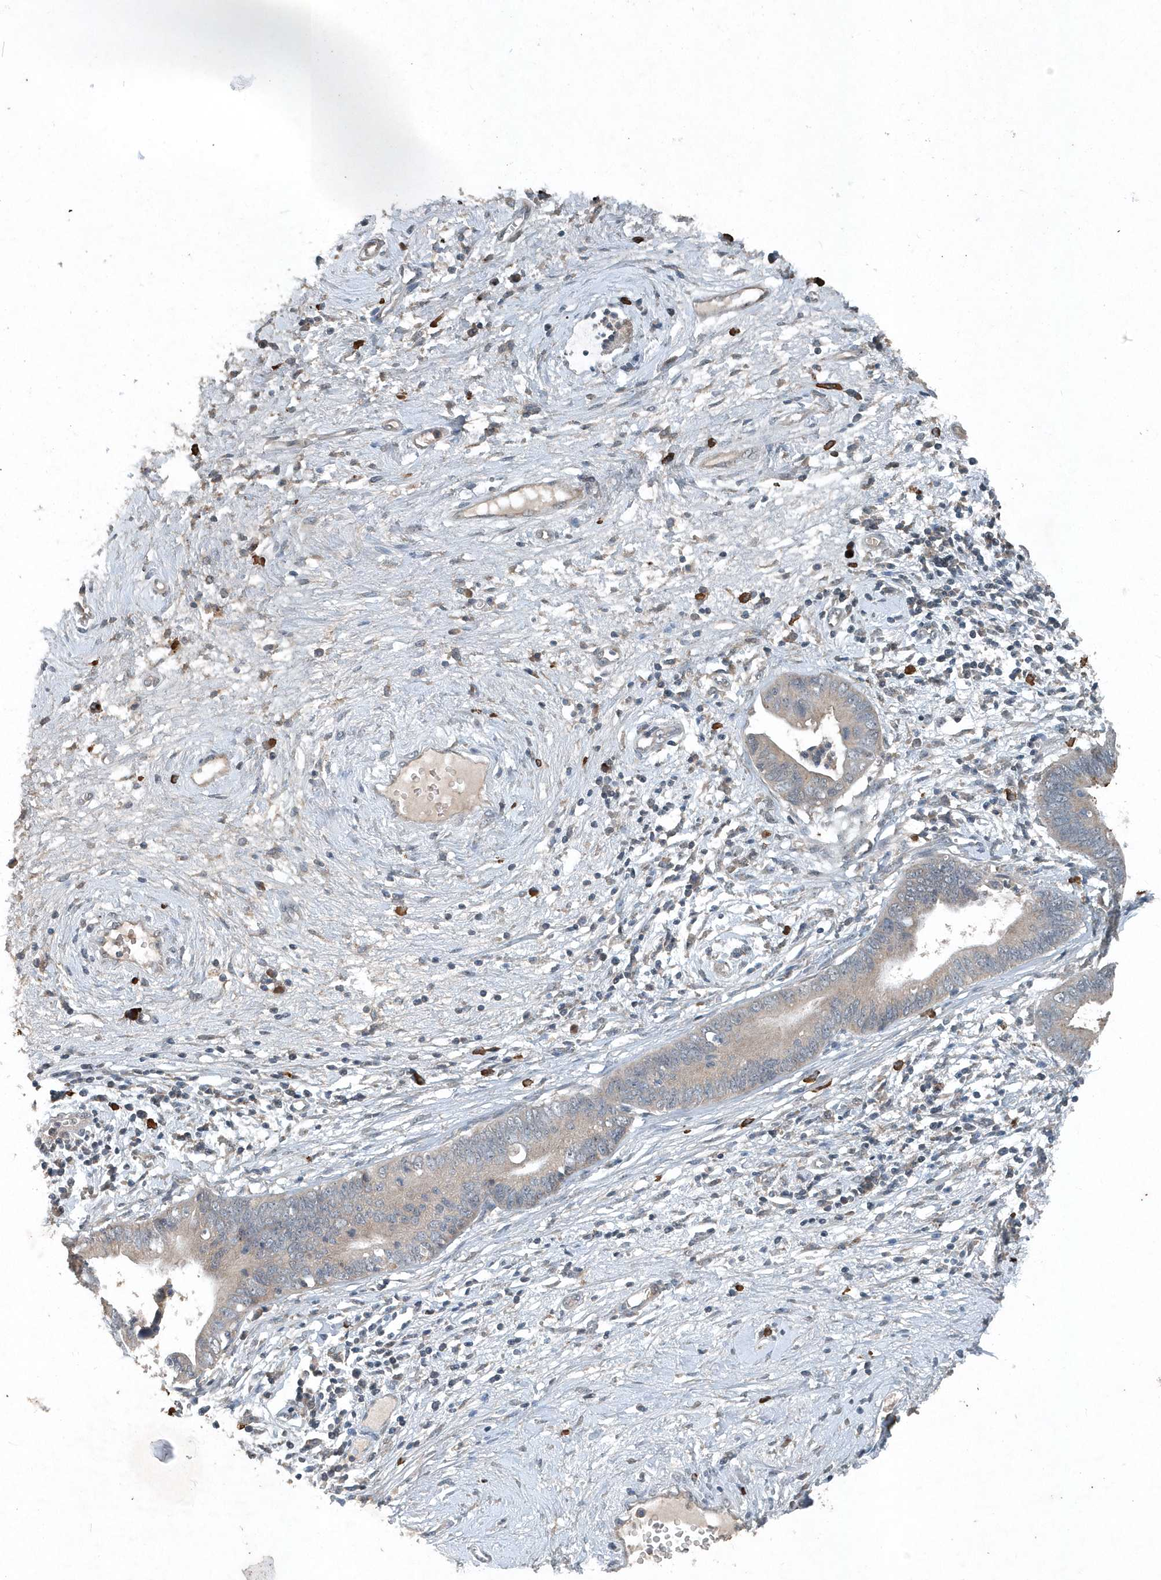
{"staining": {"intensity": "negative", "quantity": "none", "location": "none"}, "tissue": "cervical cancer", "cell_type": "Tumor cells", "image_type": "cancer", "snomed": [{"axis": "morphology", "description": "Adenocarcinoma, NOS"}, {"axis": "topography", "description": "Cervix"}], "caption": "An immunohistochemistry histopathology image of cervical adenocarcinoma is shown. There is no staining in tumor cells of cervical adenocarcinoma.", "gene": "SCFD2", "patient": {"sex": "female", "age": 44}}